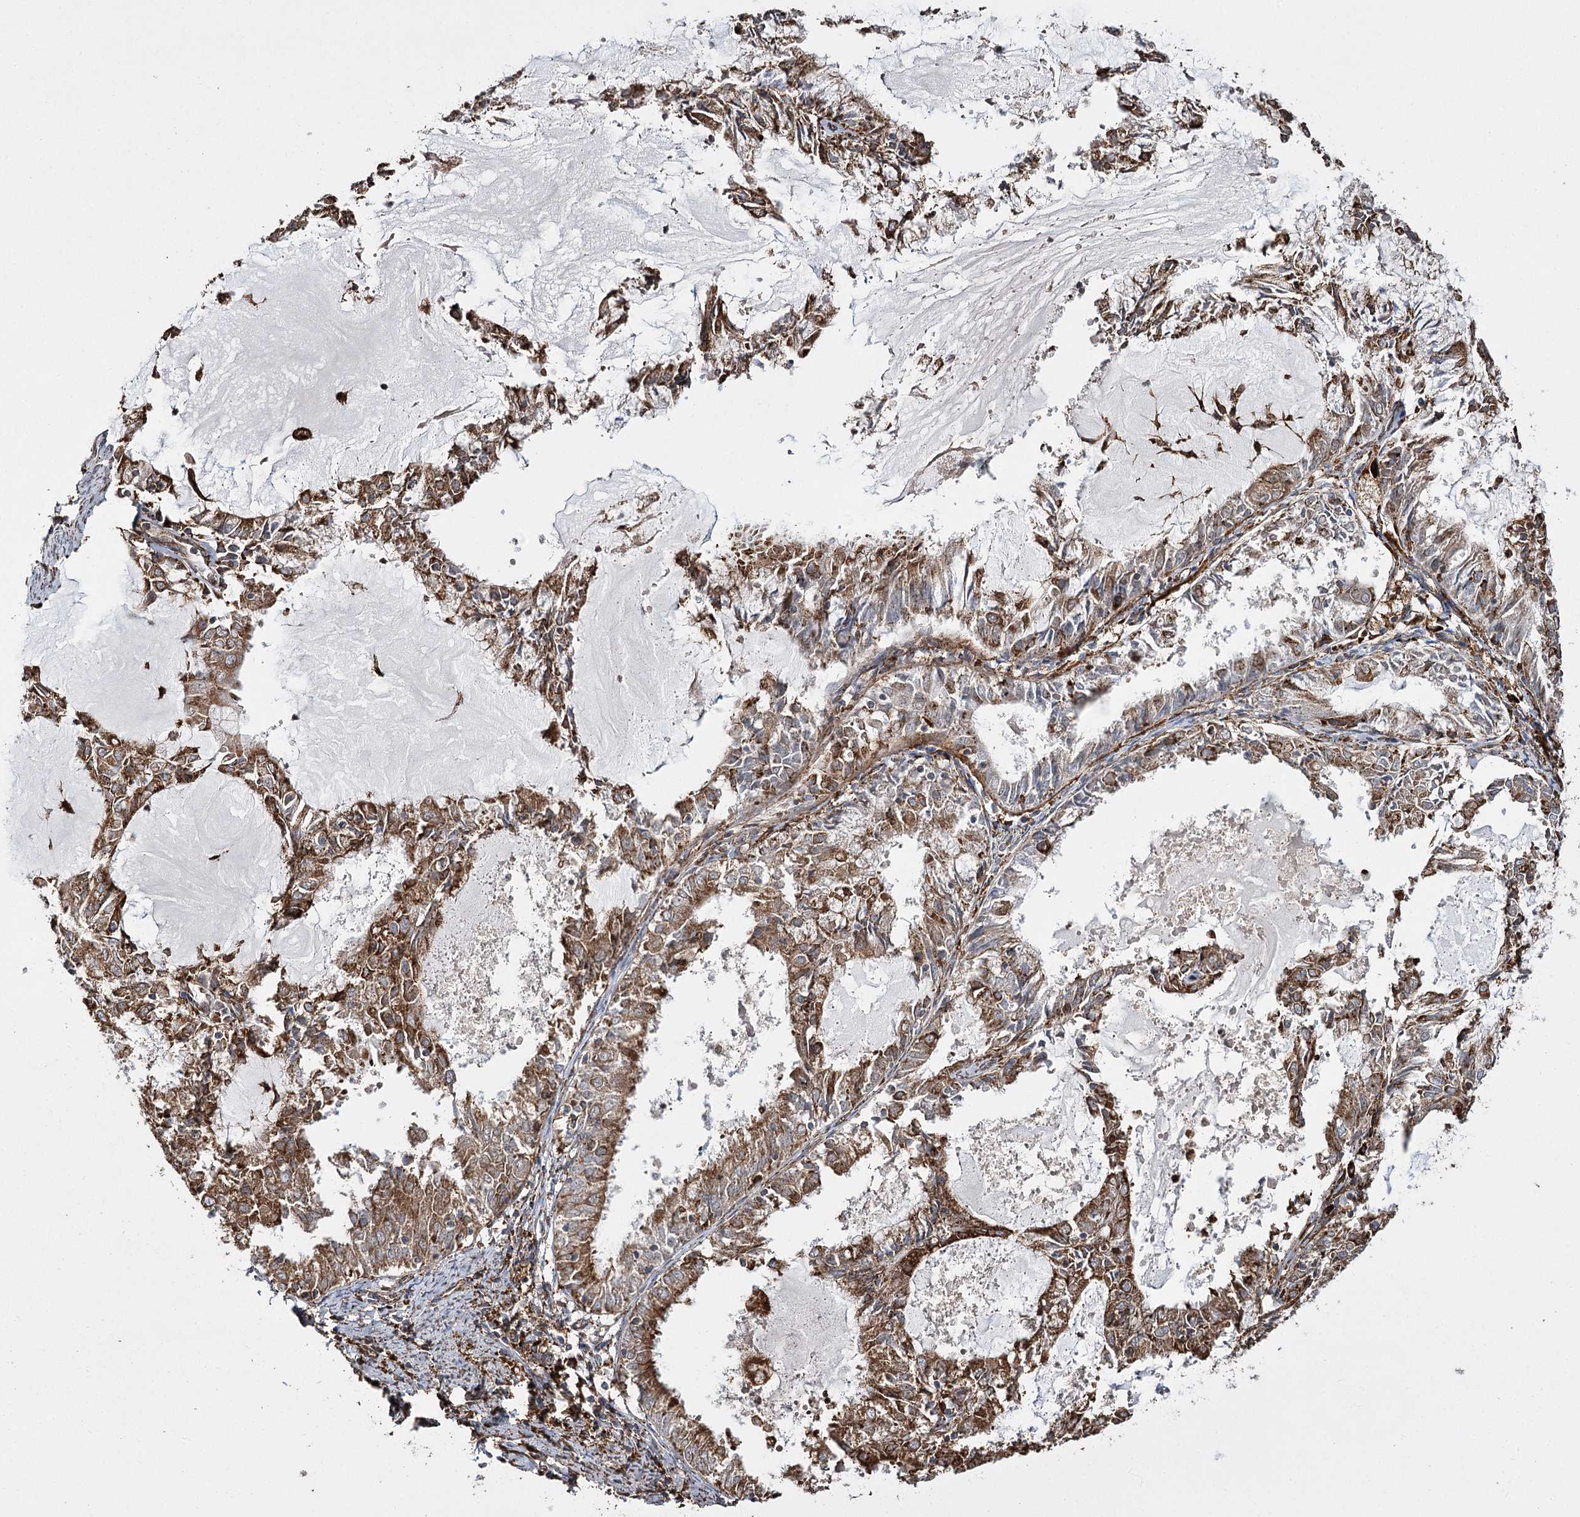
{"staining": {"intensity": "moderate", "quantity": ">75%", "location": "cytoplasmic/membranous"}, "tissue": "endometrial cancer", "cell_type": "Tumor cells", "image_type": "cancer", "snomed": [{"axis": "morphology", "description": "Adenocarcinoma, NOS"}, {"axis": "topography", "description": "Endometrium"}], "caption": "Tumor cells exhibit moderate cytoplasmic/membranous staining in approximately >75% of cells in endometrial adenocarcinoma.", "gene": "FANCL", "patient": {"sex": "female", "age": 57}}